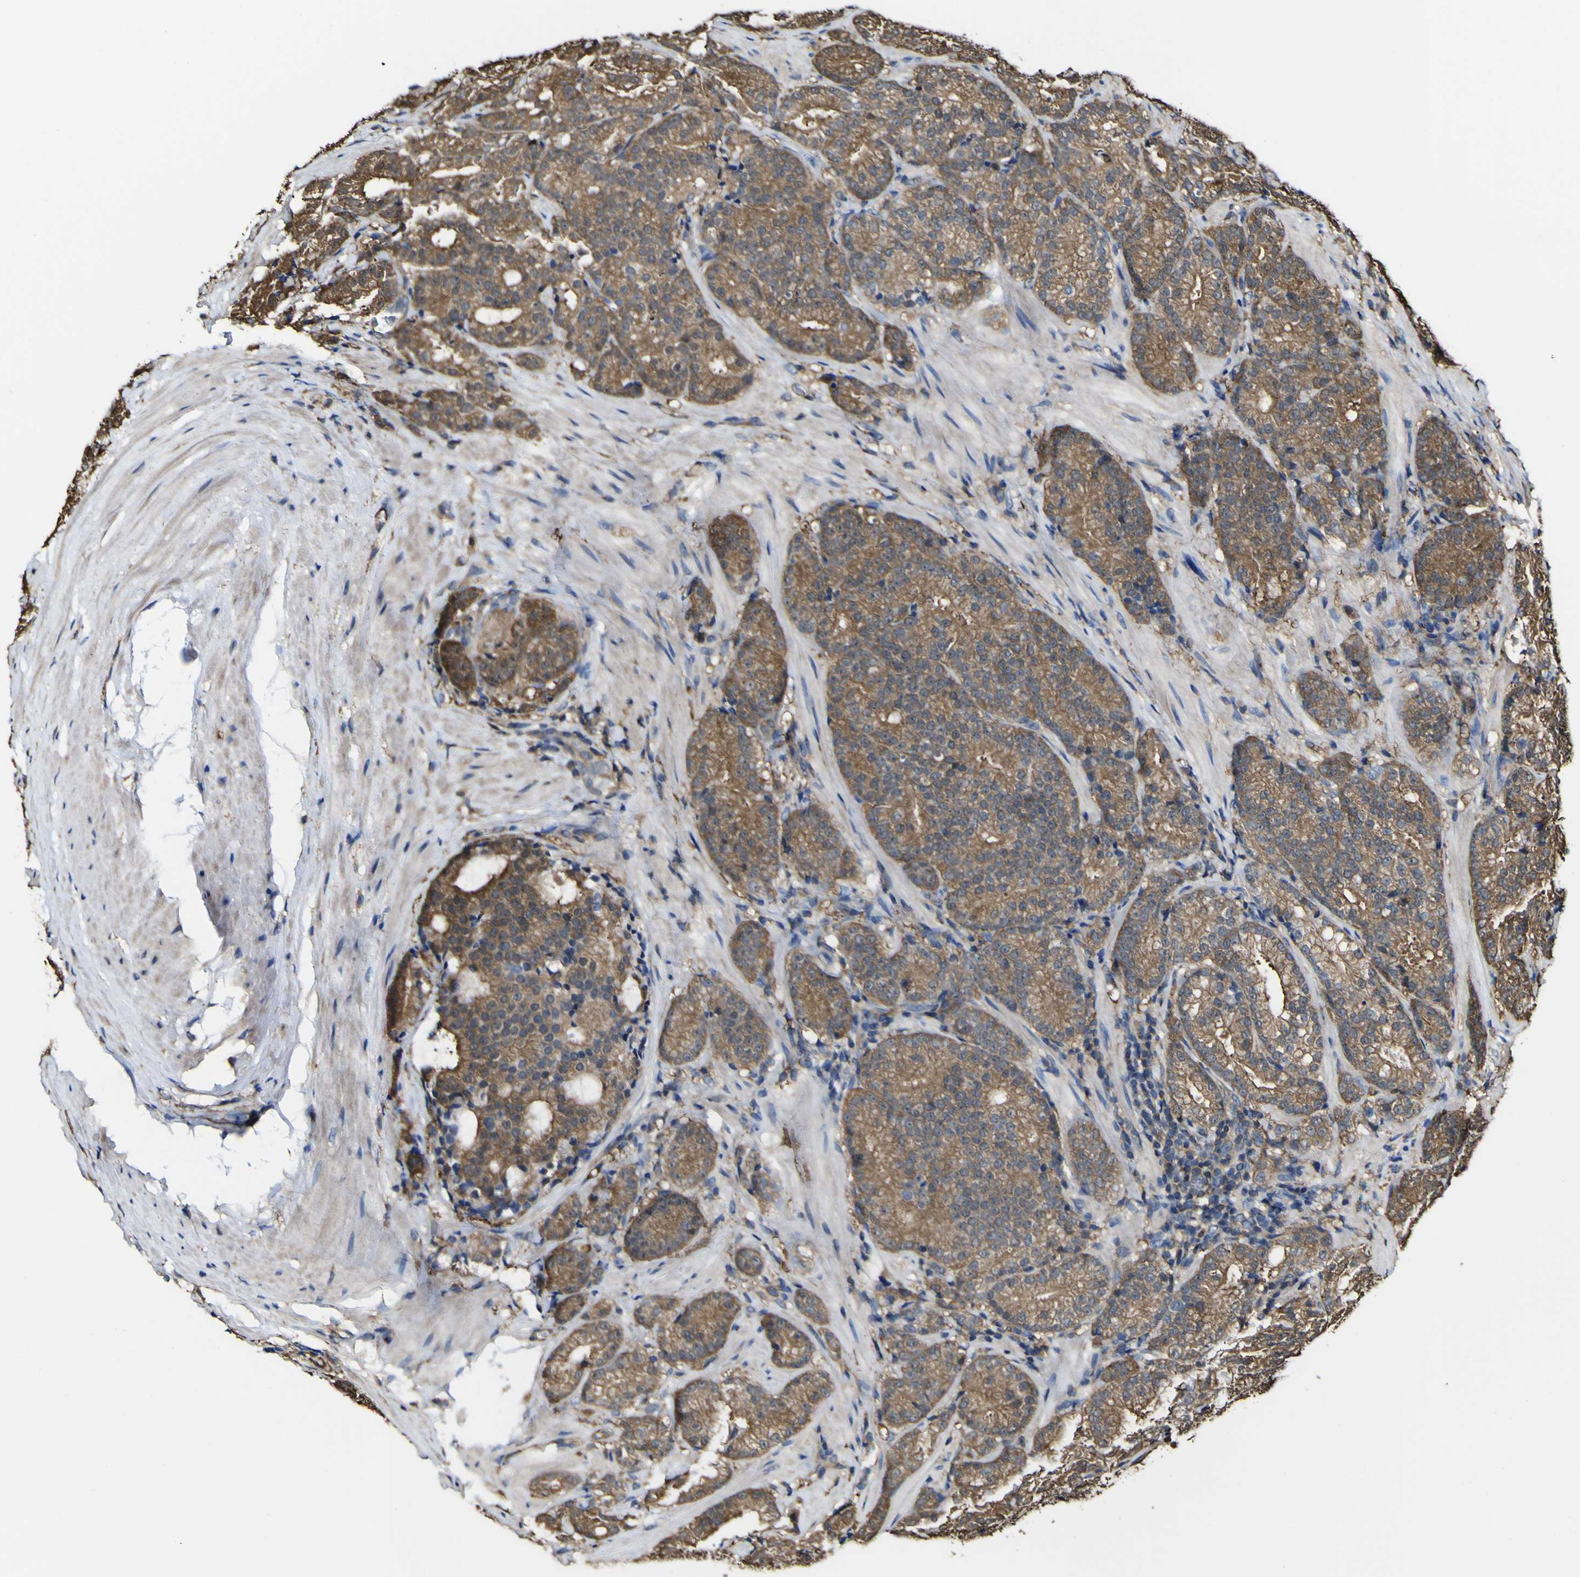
{"staining": {"intensity": "moderate", "quantity": ">75%", "location": "cytoplasmic/membranous"}, "tissue": "prostate cancer", "cell_type": "Tumor cells", "image_type": "cancer", "snomed": [{"axis": "morphology", "description": "Adenocarcinoma, High grade"}, {"axis": "topography", "description": "Prostate"}], "caption": "Moderate cytoplasmic/membranous protein expression is identified in approximately >75% of tumor cells in prostate cancer.", "gene": "PTPRR", "patient": {"sex": "male", "age": 61}}